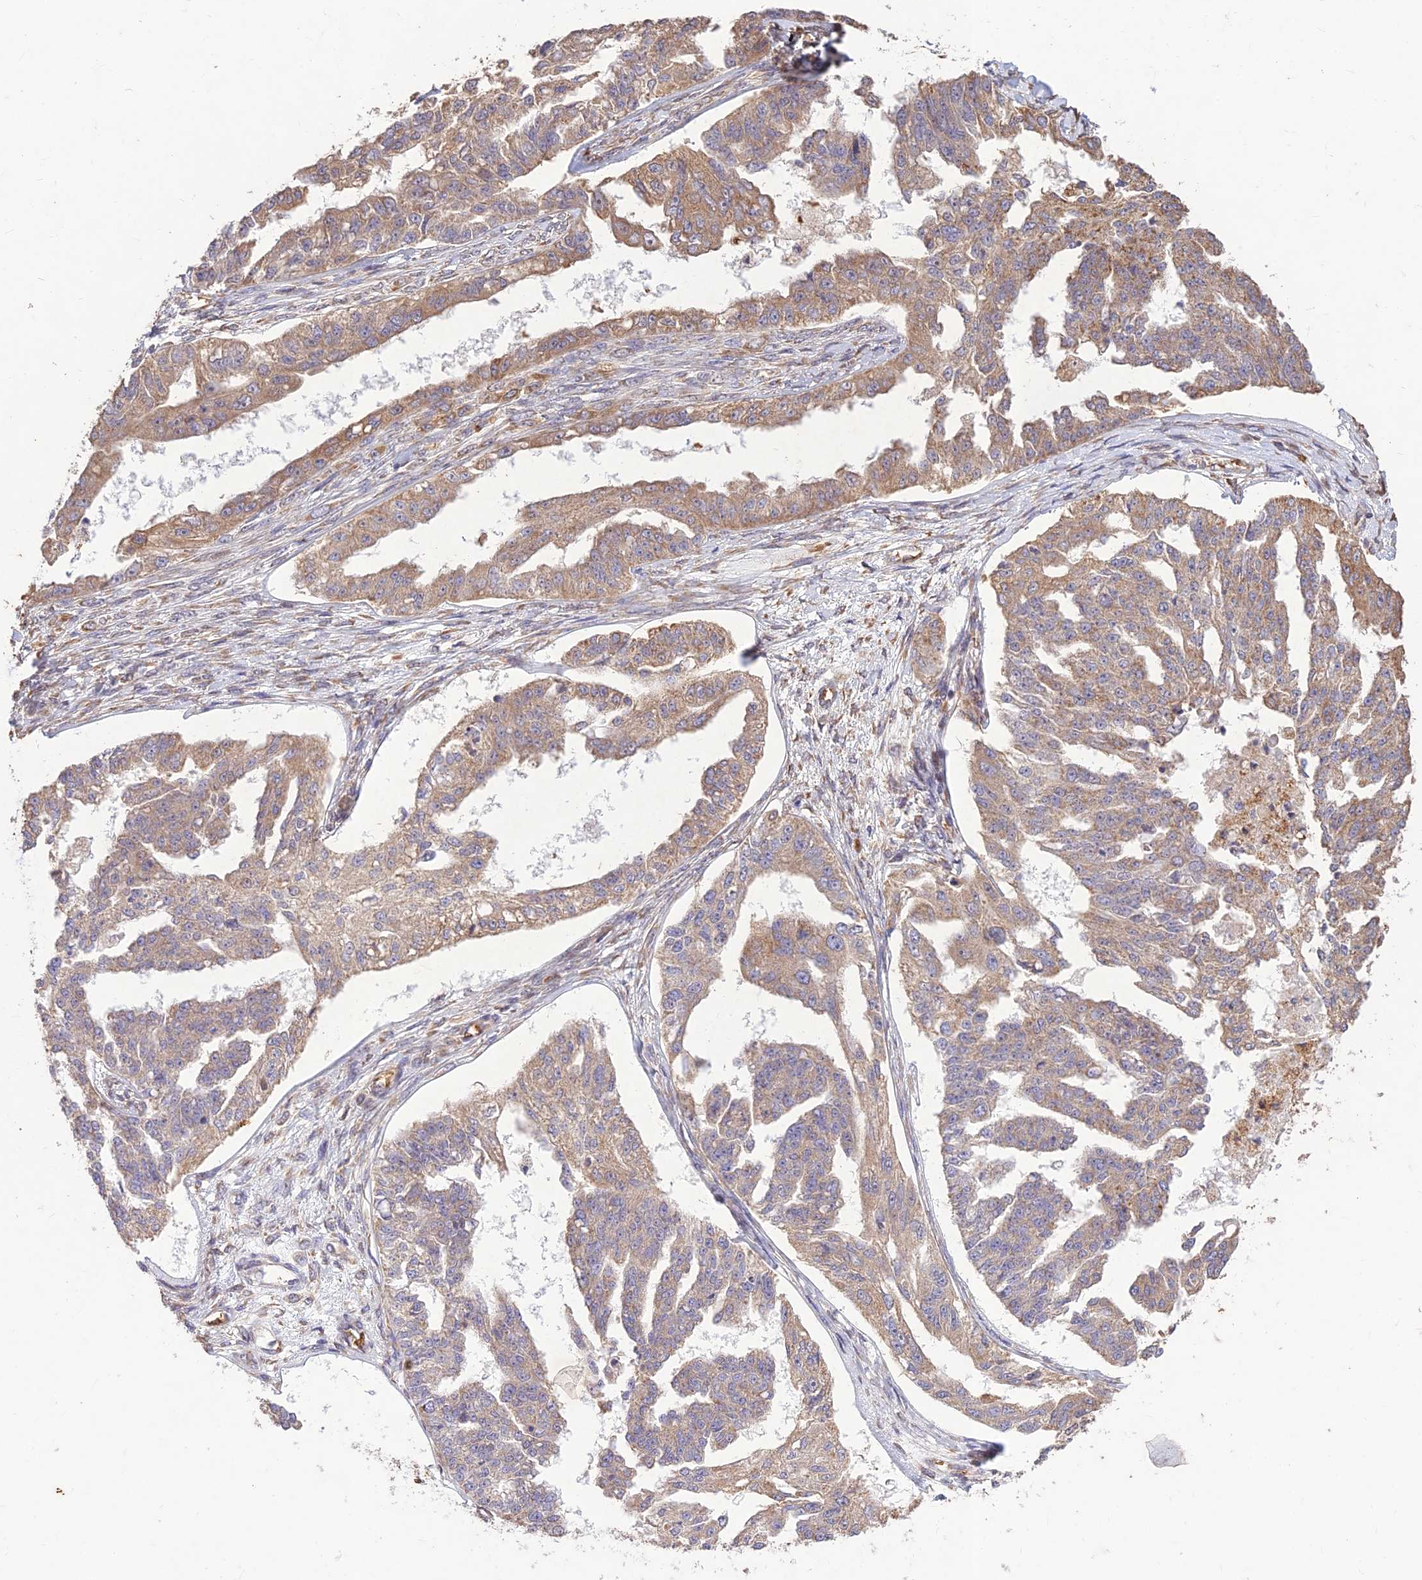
{"staining": {"intensity": "weak", "quantity": ">75%", "location": "cytoplasmic/membranous"}, "tissue": "ovarian cancer", "cell_type": "Tumor cells", "image_type": "cancer", "snomed": [{"axis": "morphology", "description": "Cystadenocarcinoma, serous, NOS"}, {"axis": "topography", "description": "Ovary"}], "caption": "Weak cytoplasmic/membranous positivity is present in approximately >75% of tumor cells in ovarian cancer (serous cystadenocarcinoma). The staining was performed using DAB to visualize the protein expression in brown, while the nuclei were stained in blue with hematoxylin (Magnification: 20x).", "gene": "PPP1R11", "patient": {"sex": "female", "age": 58}}